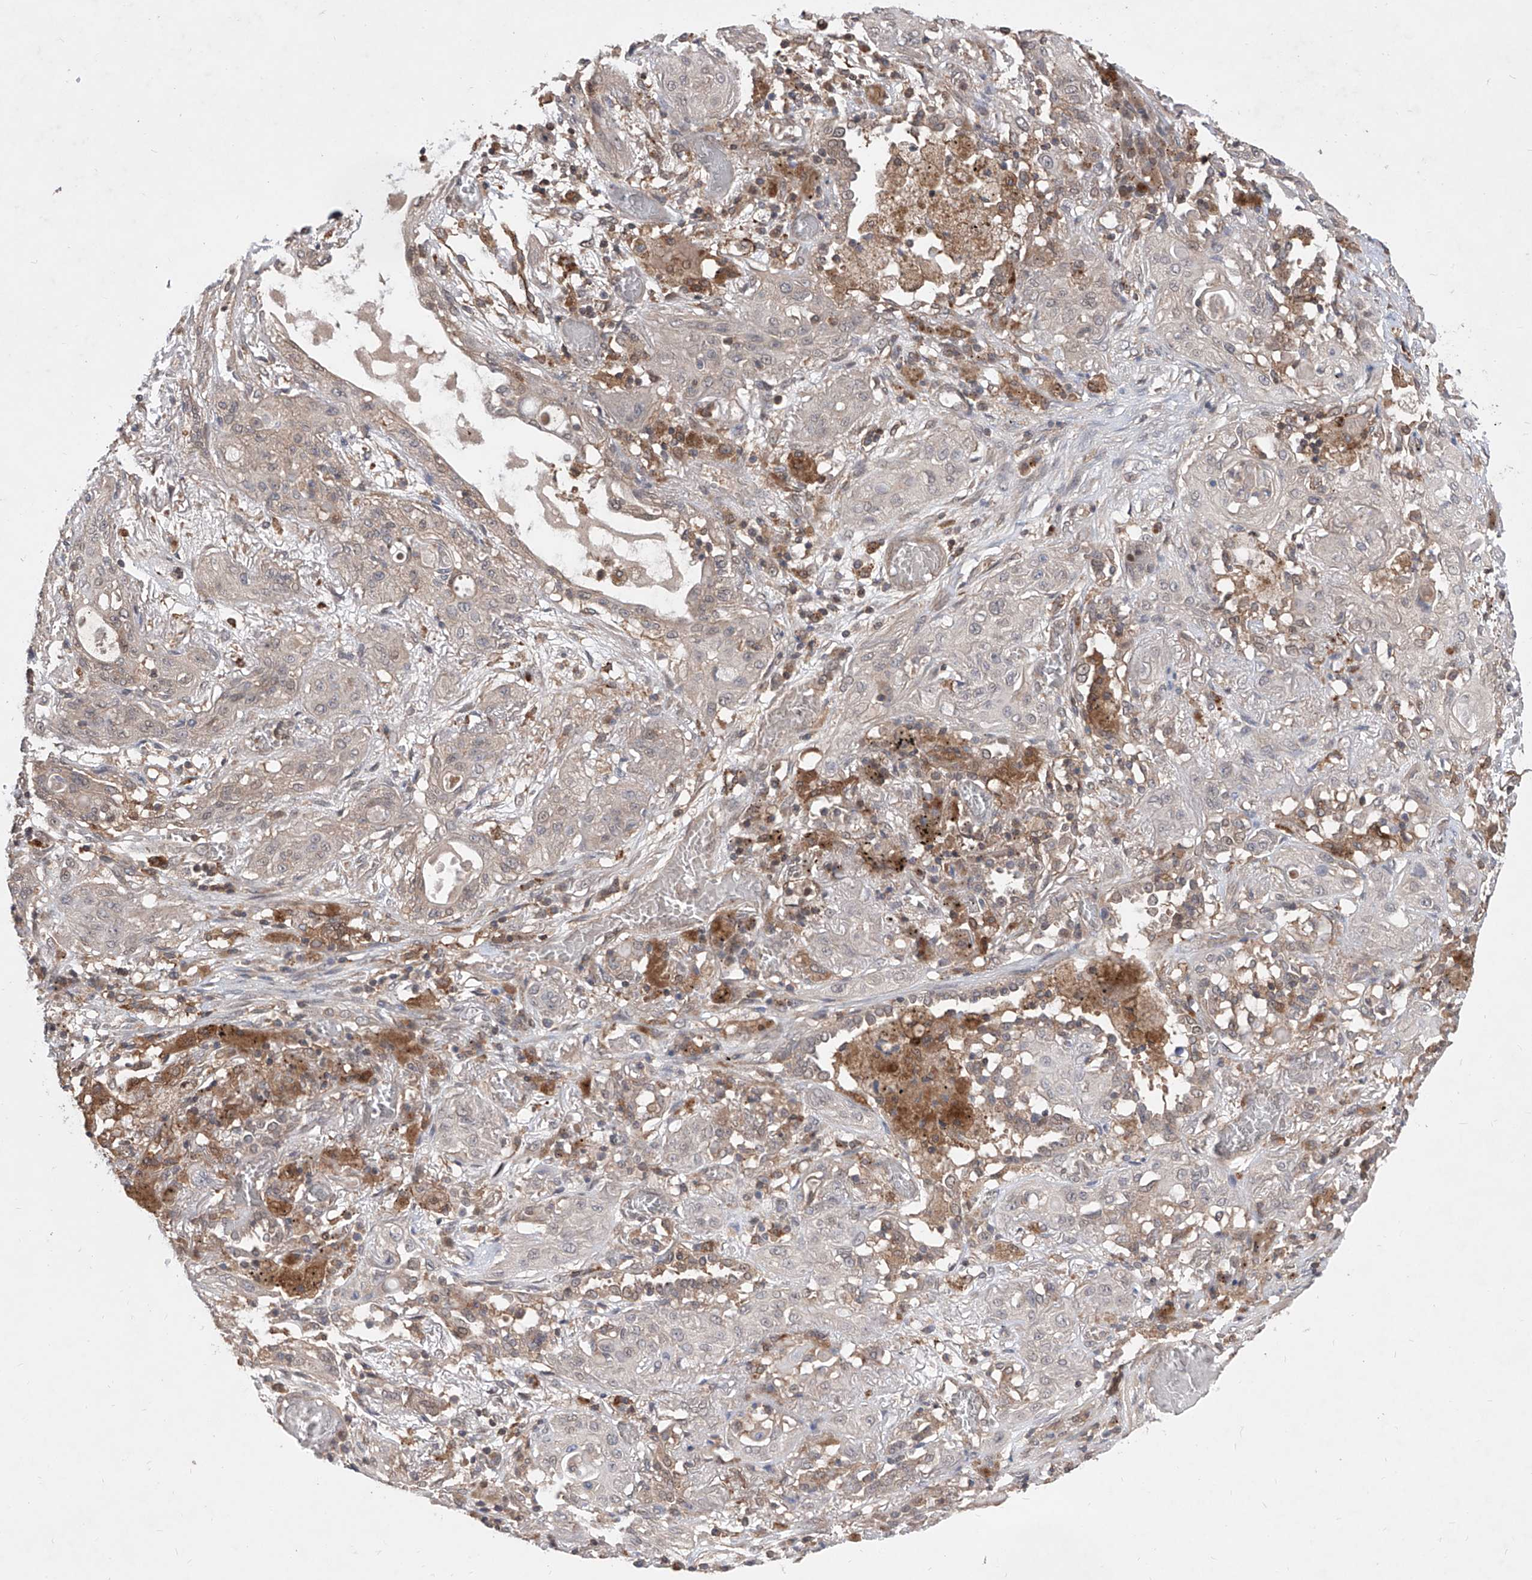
{"staining": {"intensity": "negative", "quantity": "none", "location": "none"}, "tissue": "lung cancer", "cell_type": "Tumor cells", "image_type": "cancer", "snomed": [{"axis": "morphology", "description": "Squamous cell carcinoma, NOS"}, {"axis": "topography", "description": "Lung"}], "caption": "Tumor cells are negative for brown protein staining in squamous cell carcinoma (lung). The staining was performed using DAB to visualize the protein expression in brown, while the nuclei were stained in blue with hematoxylin (Magnification: 20x).", "gene": "HOXC8", "patient": {"sex": "female", "age": 47}}